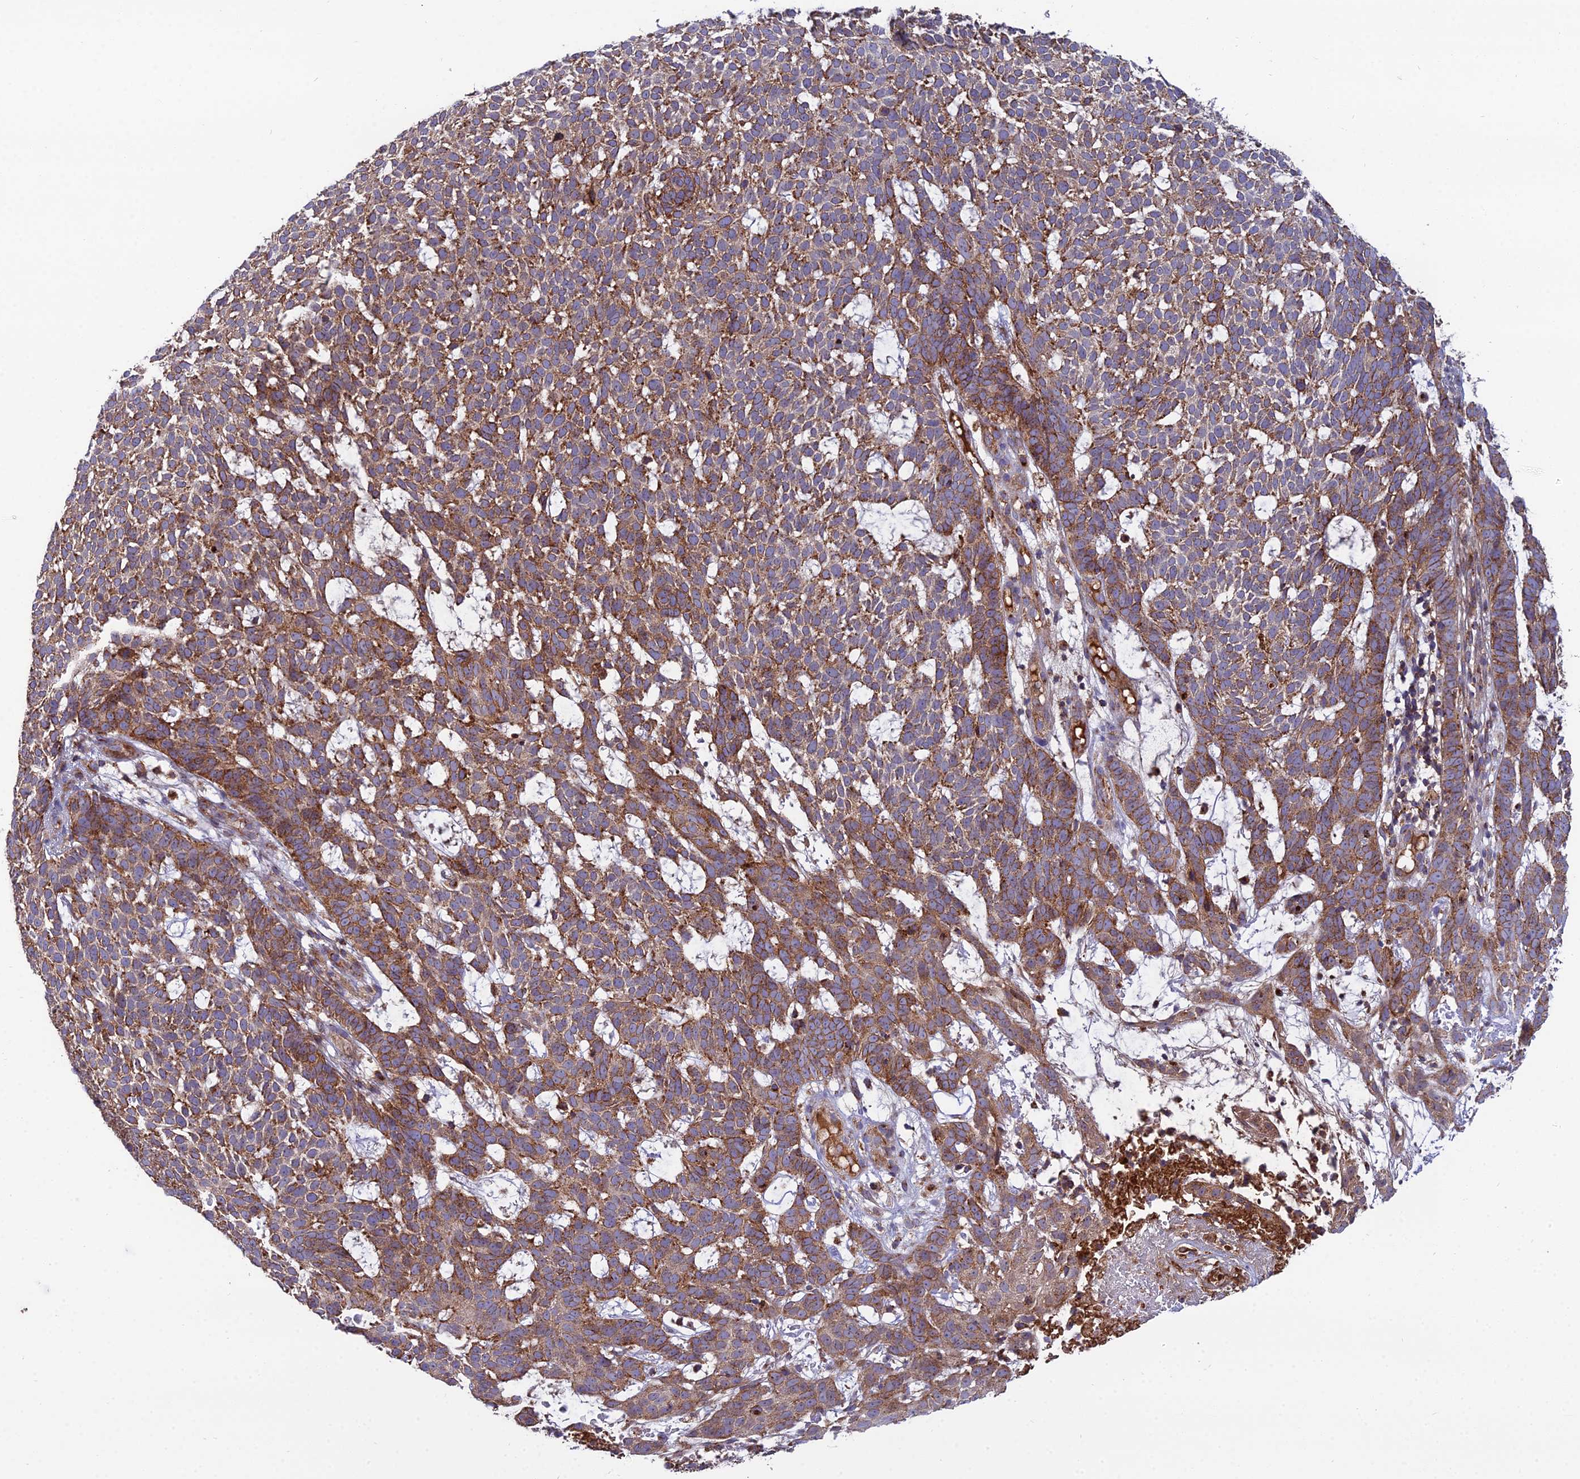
{"staining": {"intensity": "moderate", "quantity": ">75%", "location": "cytoplasmic/membranous"}, "tissue": "skin cancer", "cell_type": "Tumor cells", "image_type": "cancer", "snomed": [{"axis": "morphology", "description": "Basal cell carcinoma"}, {"axis": "topography", "description": "Skin"}], "caption": "An immunohistochemistry (IHC) histopathology image of neoplastic tissue is shown. Protein staining in brown highlights moderate cytoplasmic/membranous positivity in basal cell carcinoma (skin) within tumor cells.", "gene": "LNPEP", "patient": {"sex": "female", "age": 78}}